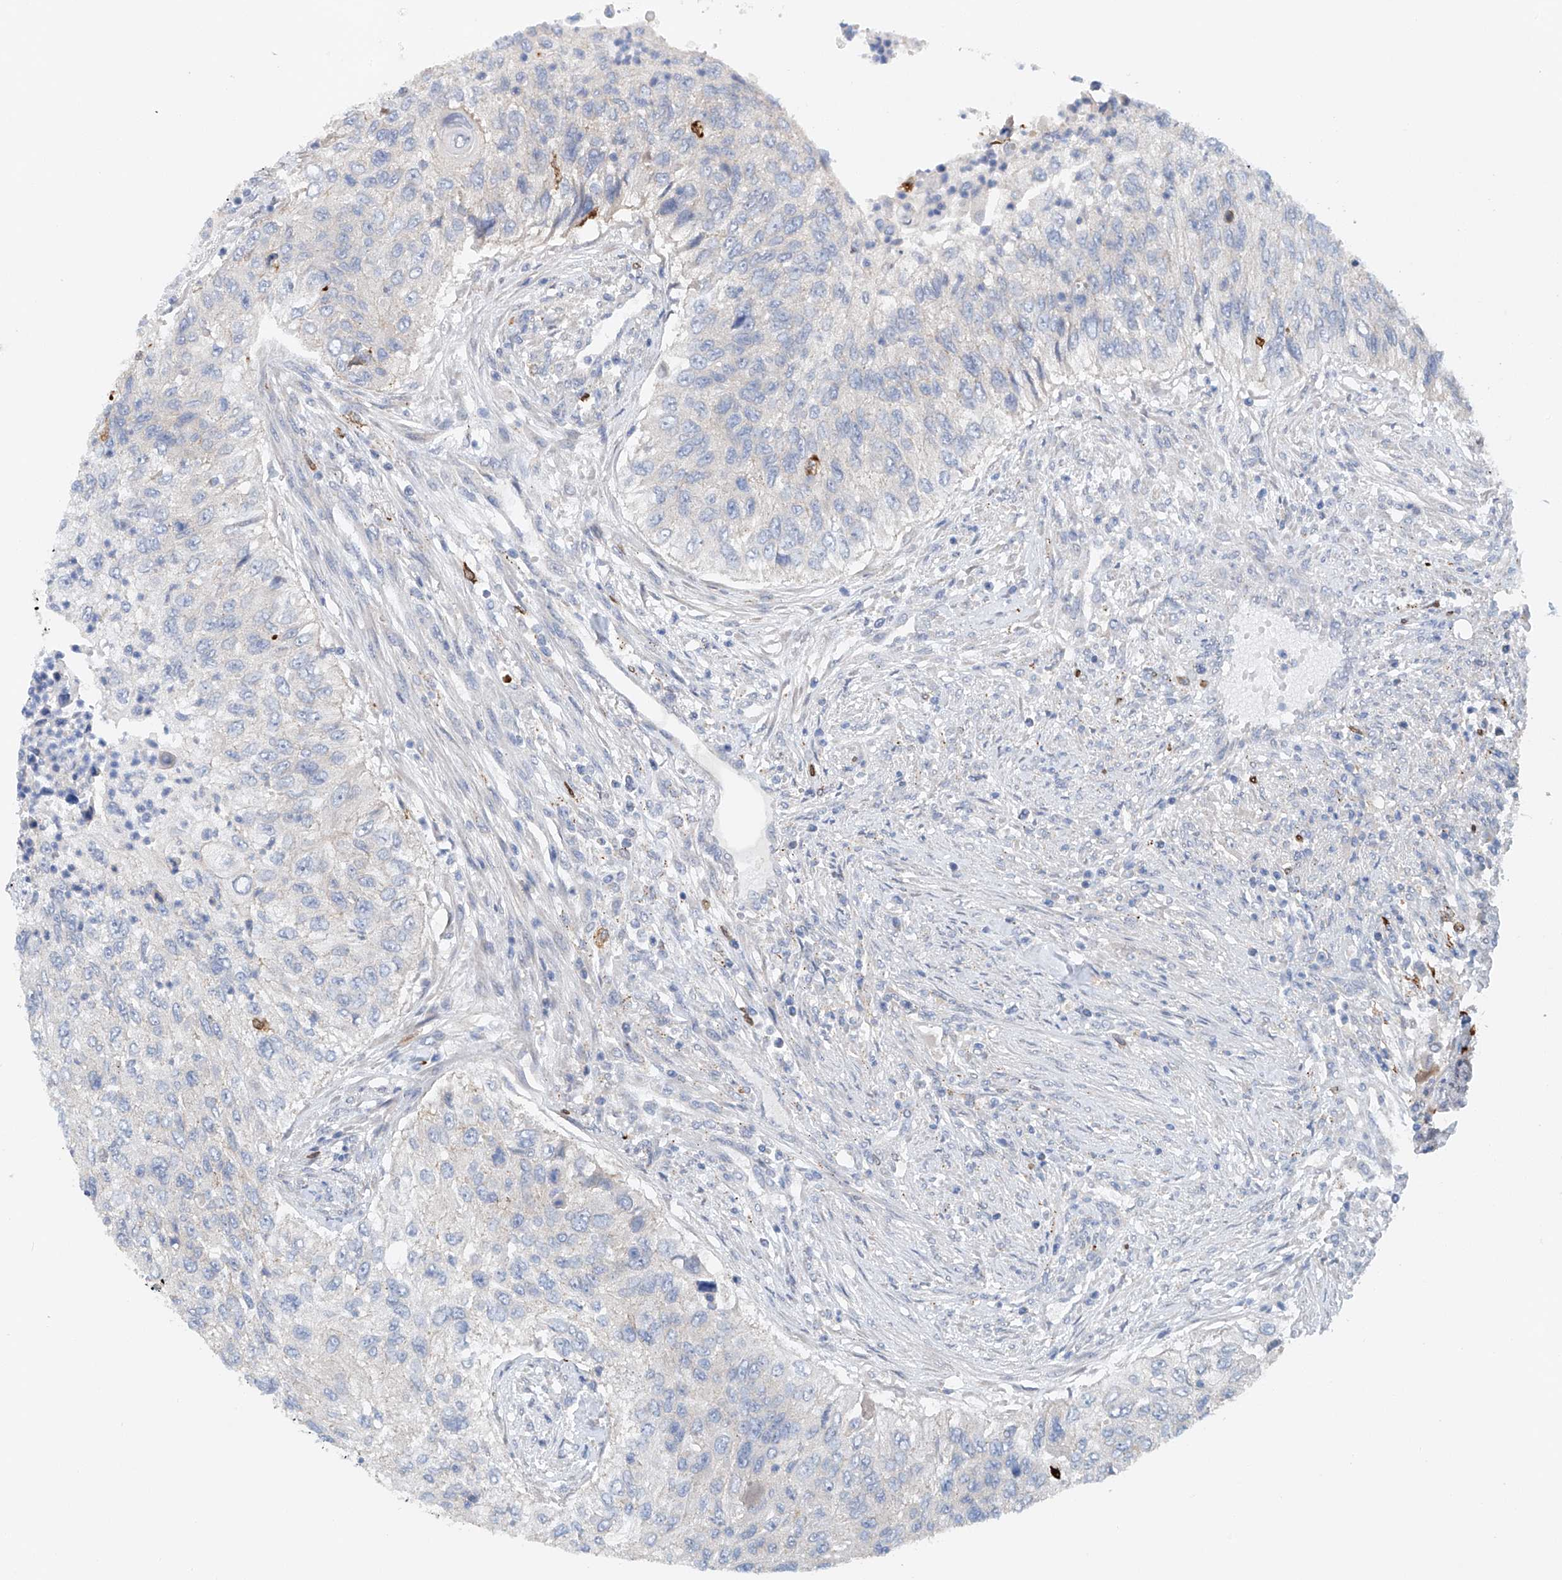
{"staining": {"intensity": "negative", "quantity": "none", "location": "none"}, "tissue": "urothelial cancer", "cell_type": "Tumor cells", "image_type": "cancer", "snomed": [{"axis": "morphology", "description": "Urothelial carcinoma, High grade"}, {"axis": "topography", "description": "Urinary bladder"}], "caption": "Human urothelial cancer stained for a protein using IHC shows no expression in tumor cells.", "gene": "CEP85L", "patient": {"sex": "female", "age": 60}}